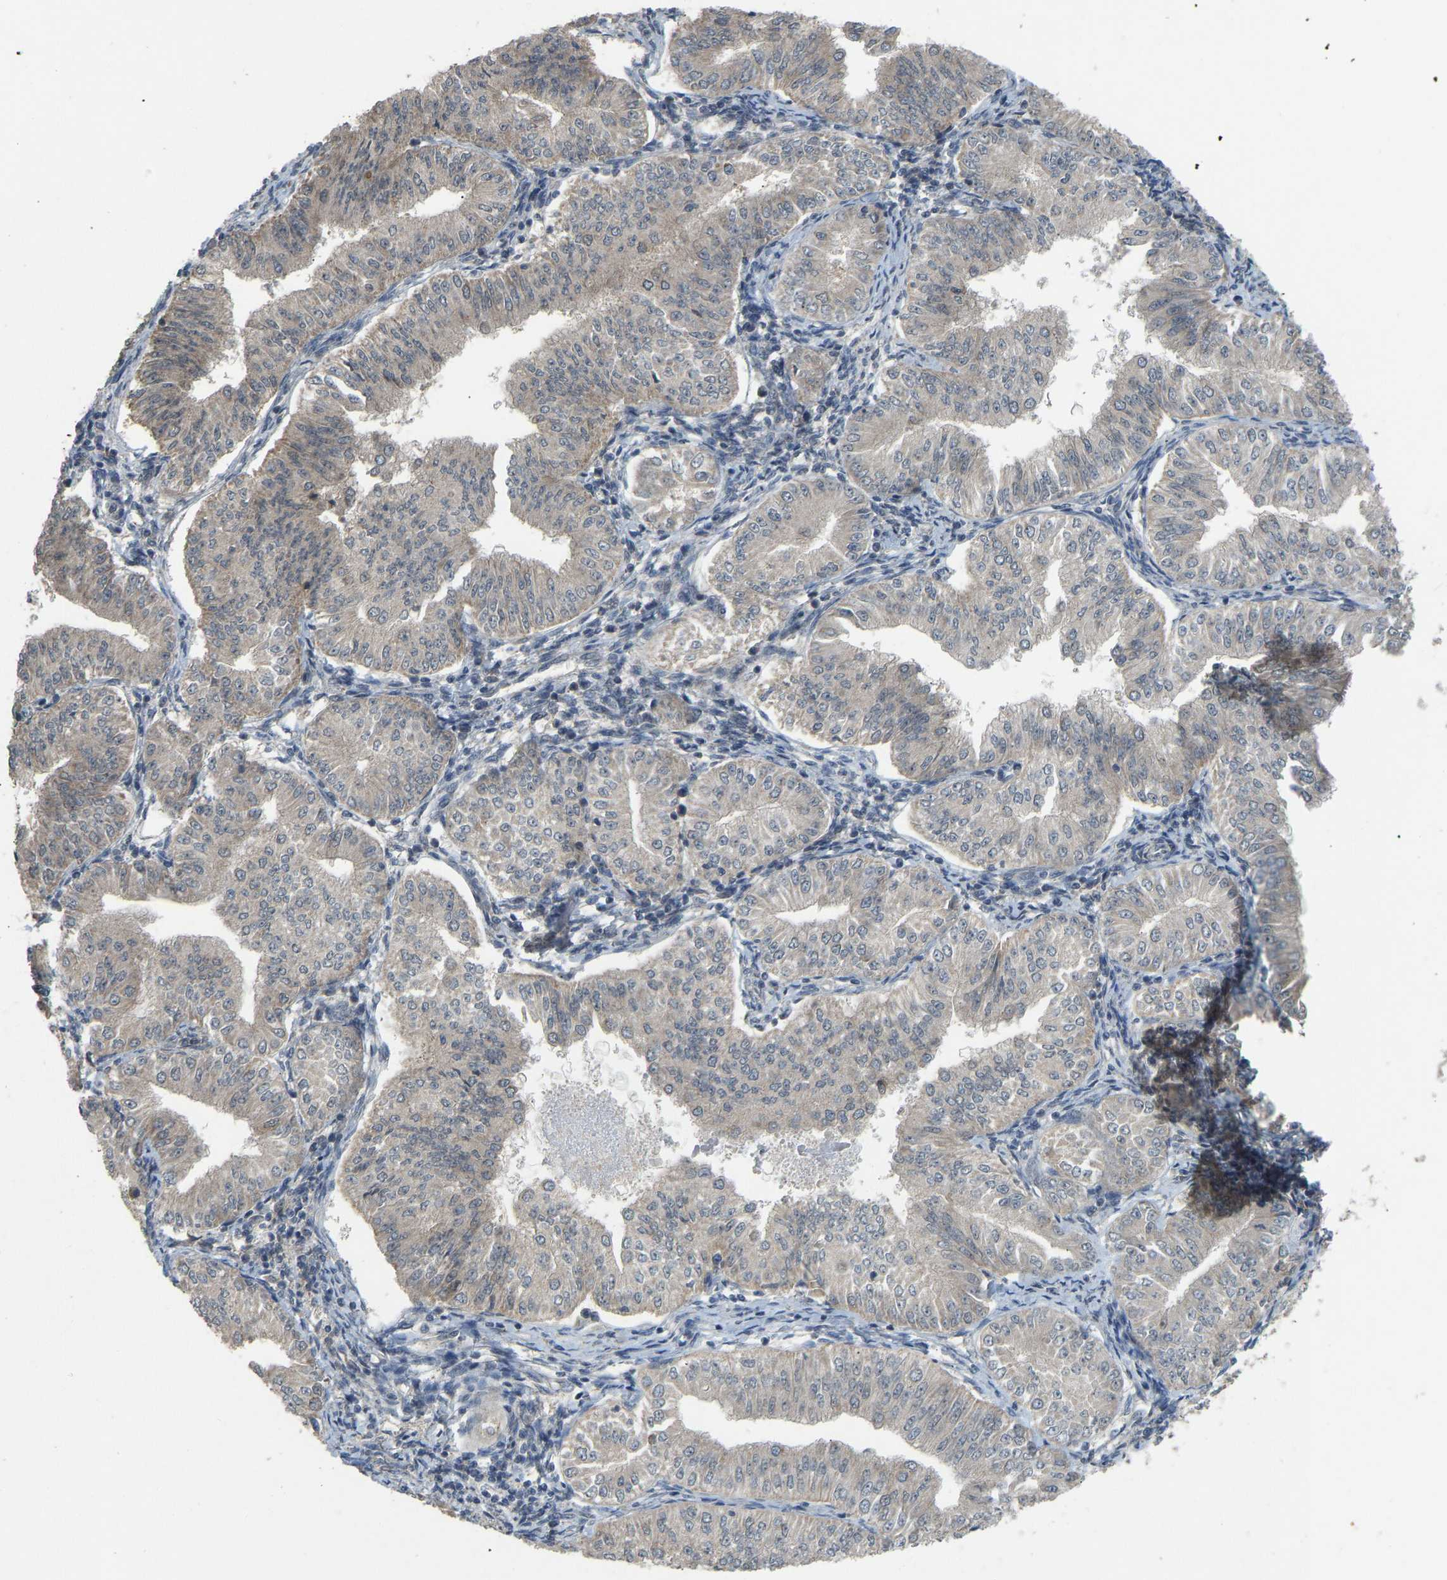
{"staining": {"intensity": "negative", "quantity": "none", "location": "none"}, "tissue": "endometrial cancer", "cell_type": "Tumor cells", "image_type": "cancer", "snomed": [{"axis": "morphology", "description": "Normal tissue, NOS"}, {"axis": "morphology", "description": "Adenocarcinoma, NOS"}, {"axis": "topography", "description": "Endometrium"}], "caption": "Protein analysis of adenocarcinoma (endometrial) demonstrates no significant staining in tumor cells. (DAB (3,3'-diaminobenzidine) immunohistochemistry (IHC), high magnification).", "gene": "ACADS", "patient": {"sex": "female", "age": 53}}